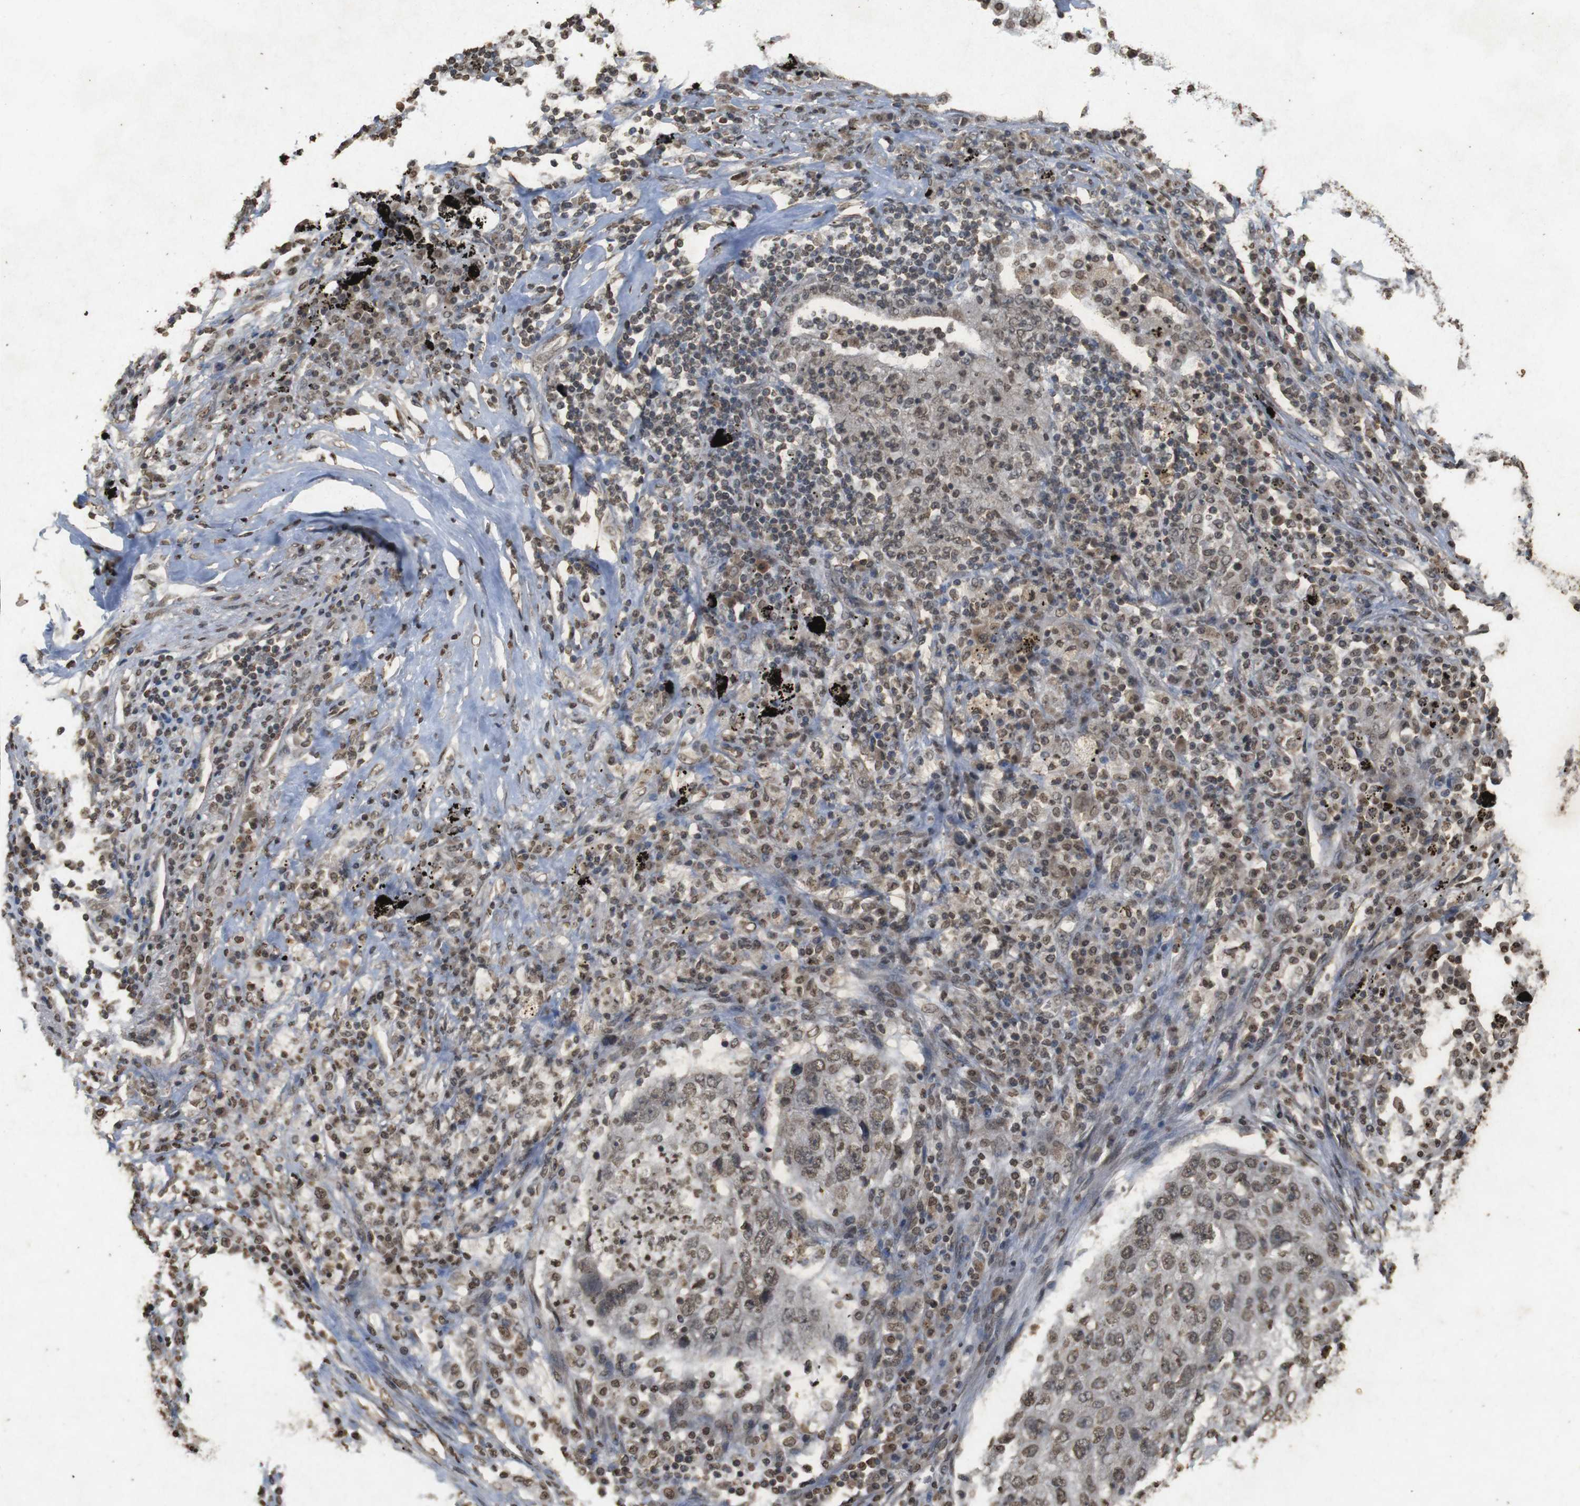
{"staining": {"intensity": "moderate", "quantity": ">75%", "location": "nuclear"}, "tissue": "lung cancer", "cell_type": "Tumor cells", "image_type": "cancer", "snomed": [{"axis": "morphology", "description": "Squamous cell carcinoma, NOS"}, {"axis": "topography", "description": "Lung"}], "caption": "Human squamous cell carcinoma (lung) stained for a protein (brown) demonstrates moderate nuclear positive positivity in approximately >75% of tumor cells.", "gene": "ORC4", "patient": {"sex": "female", "age": 63}}